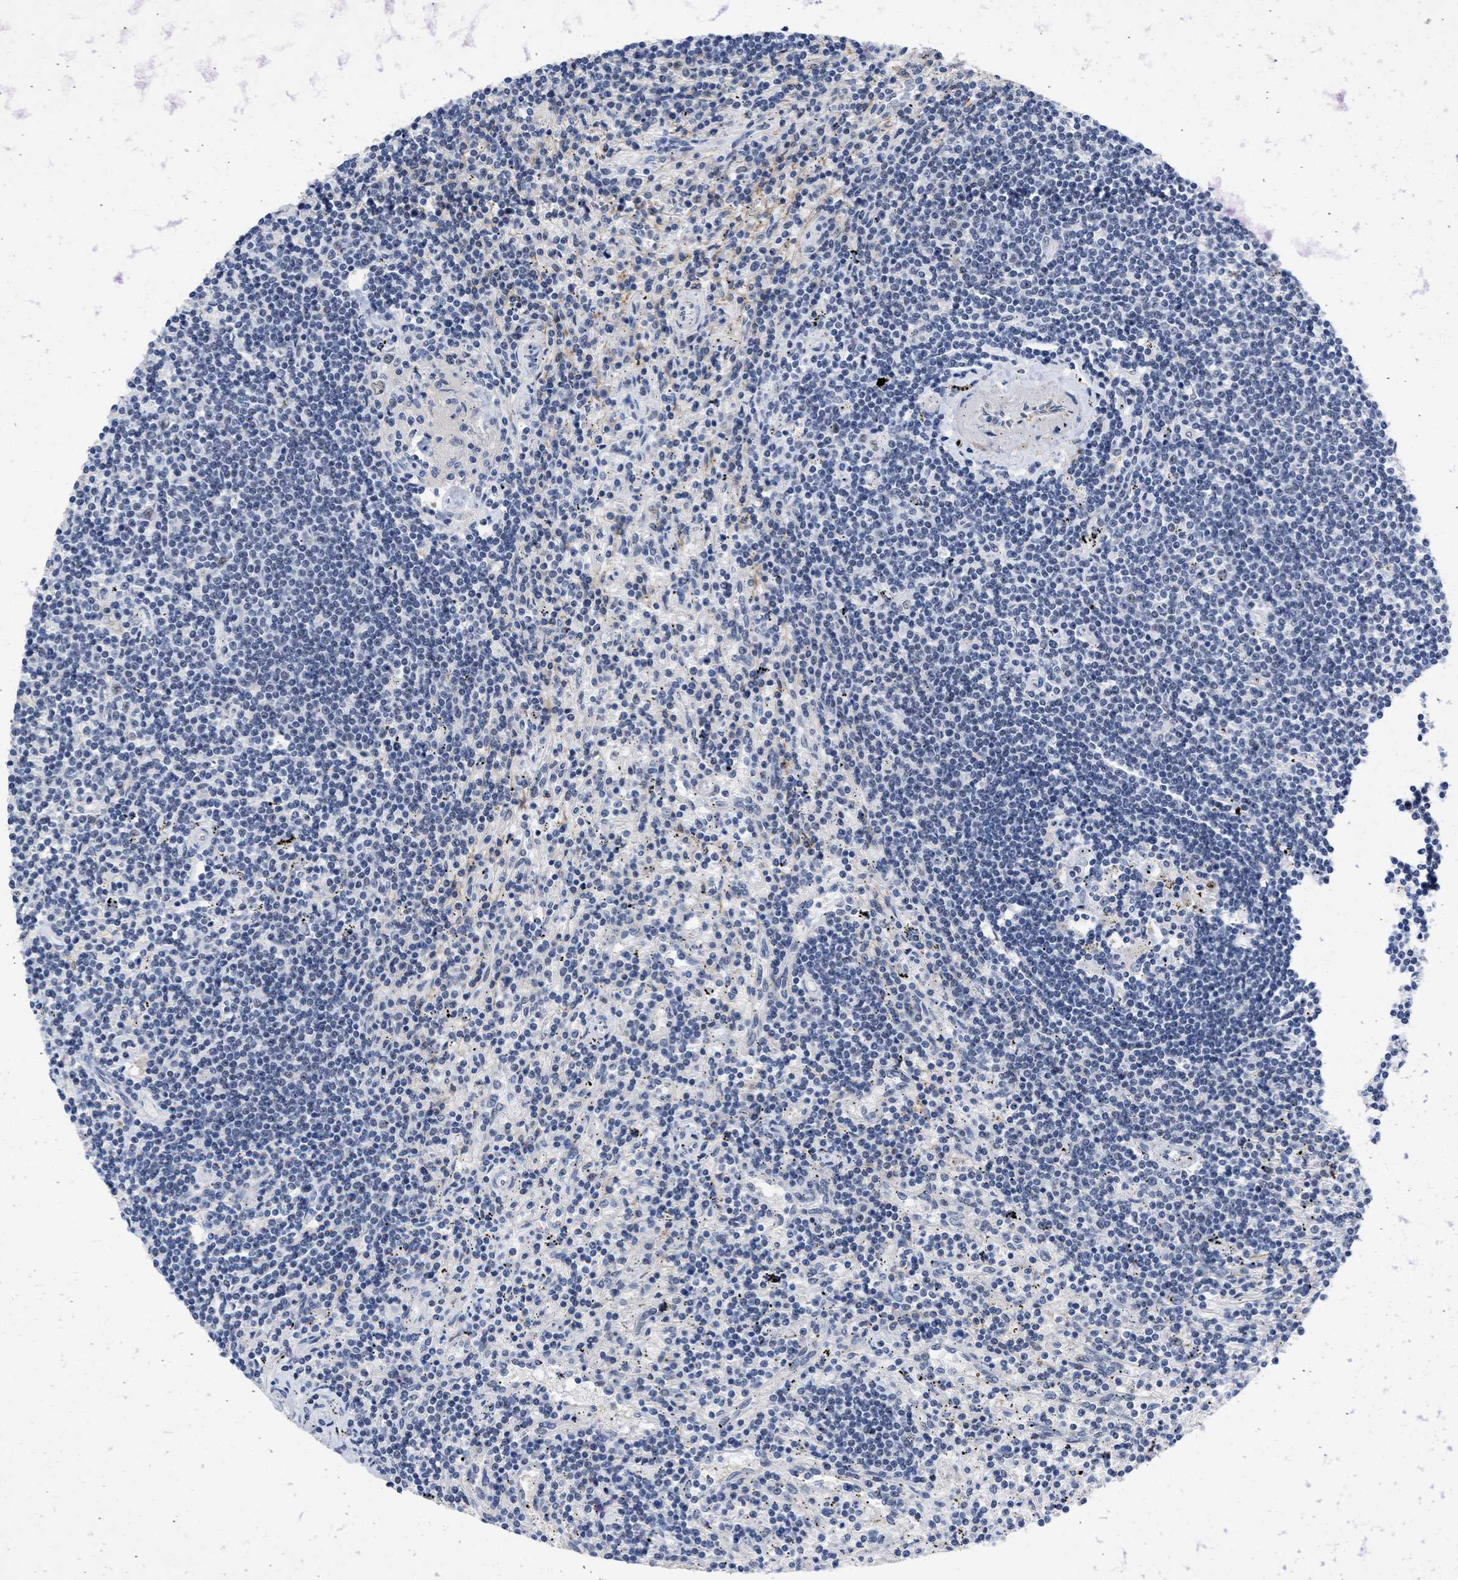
{"staining": {"intensity": "negative", "quantity": "none", "location": "none"}, "tissue": "lymphoma", "cell_type": "Tumor cells", "image_type": "cancer", "snomed": [{"axis": "morphology", "description": "Malignant lymphoma, non-Hodgkin's type, Low grade"}, {"axis": "topography", "description": "Spleen"}], "caption": "Lymphoma was stained to show a protein in brown. There is no significant staining in tumor cells.", "gene": "DDX41", "patient": {"sex": "male", "age": 76}}